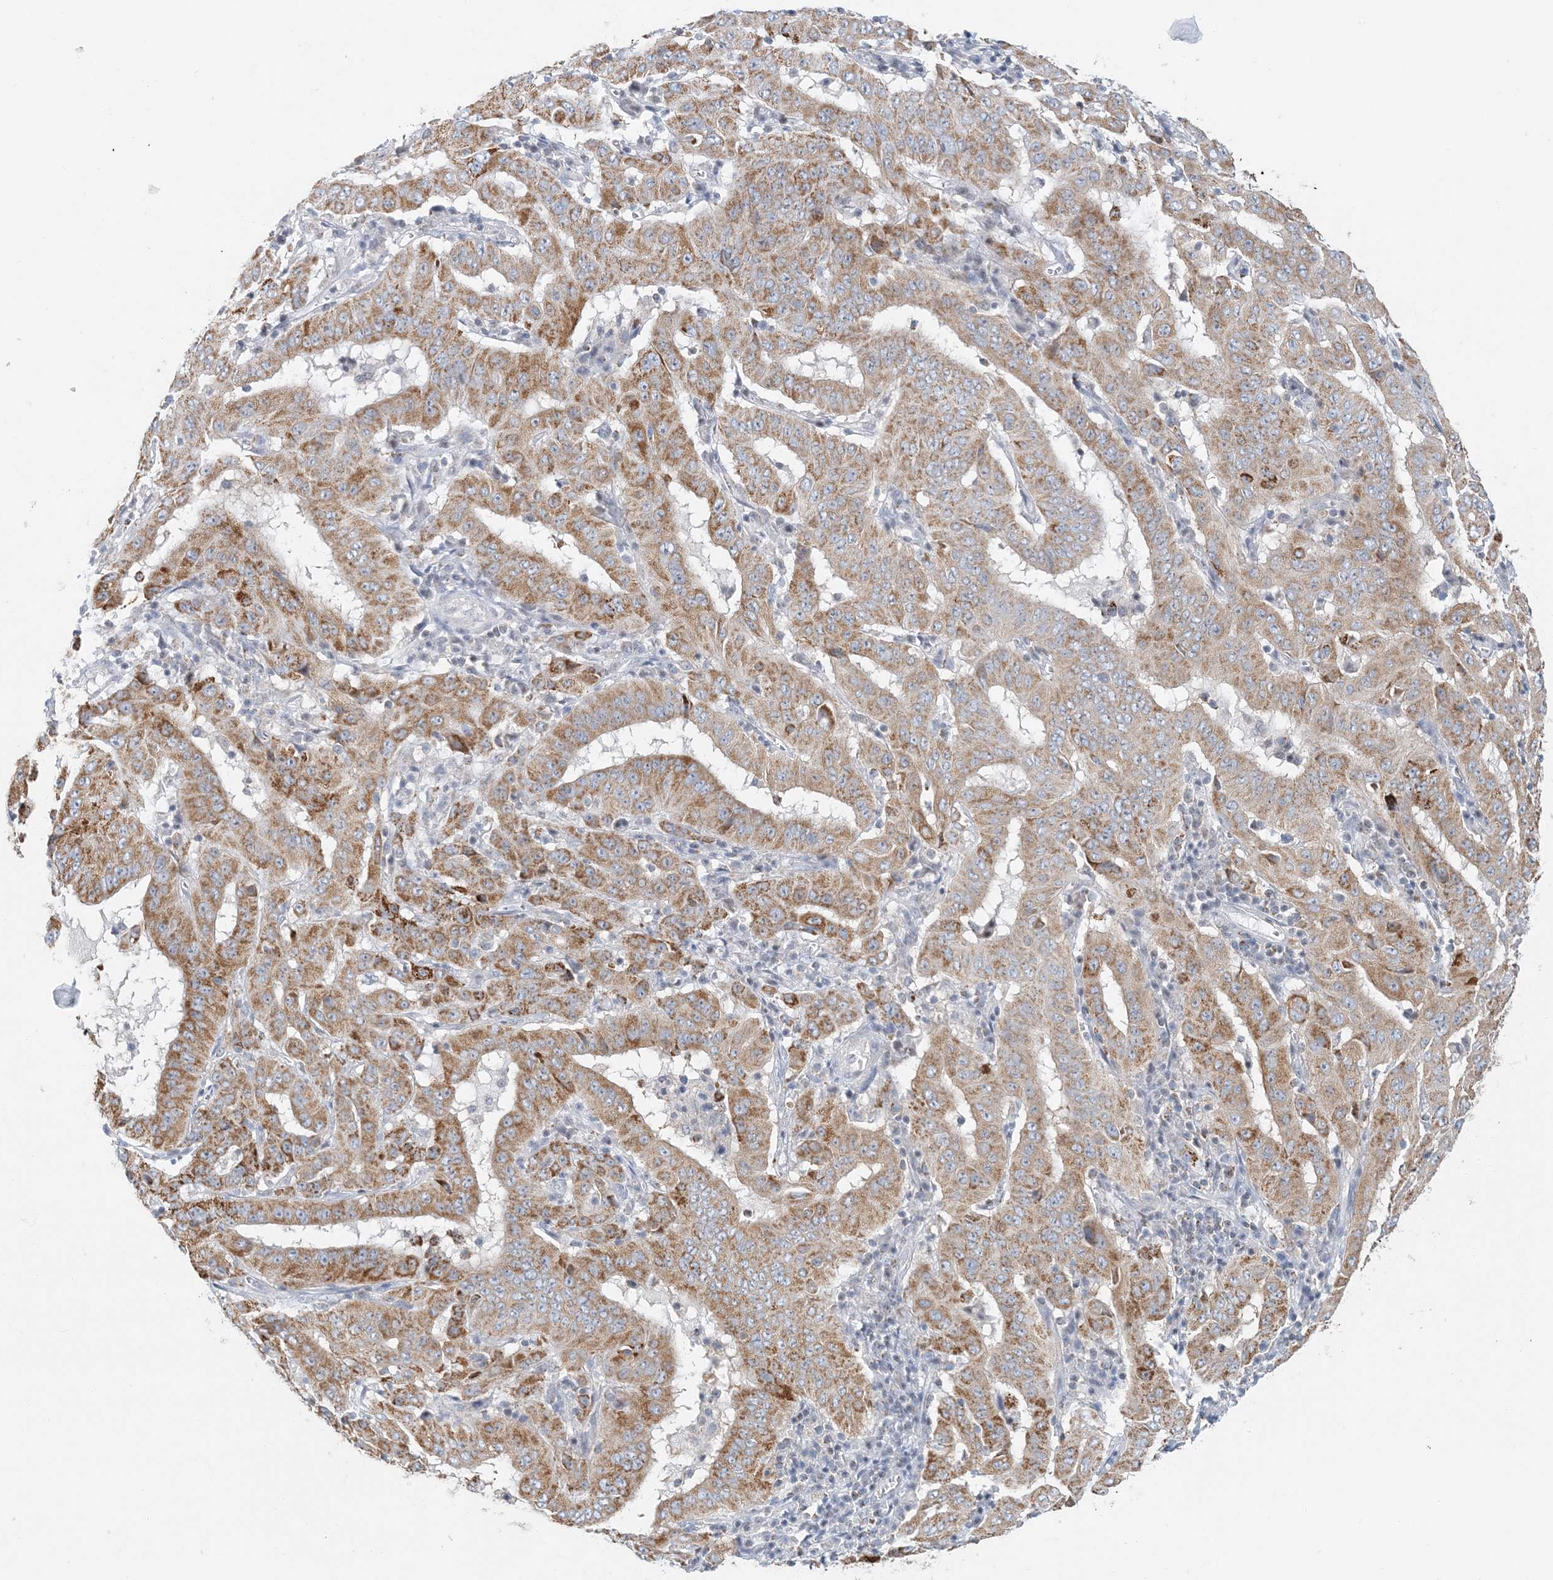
{"staining": {"intensity": "moderate", "quantity": ">75%", "location": "cytoplasmic/membranous"}, "tissue": "pancreatic cancer", "cell_type": "Tumor cells", "image_type": "cancer", "snomed": [{"axis": "morphology", "description": "Adenocarcinoma, NOS"}, {"axis": "topography", "description": "Pancreas"}], "caption": "DAB immunohistochemical staining of human adenocarcinoma (pancreatic) demonstrates moderate cytoplasmic/membranous protein staining in approximately >75% of tumor cells.", "gene": "BDH1", "patient": {"sex": "male", "age": 63}}